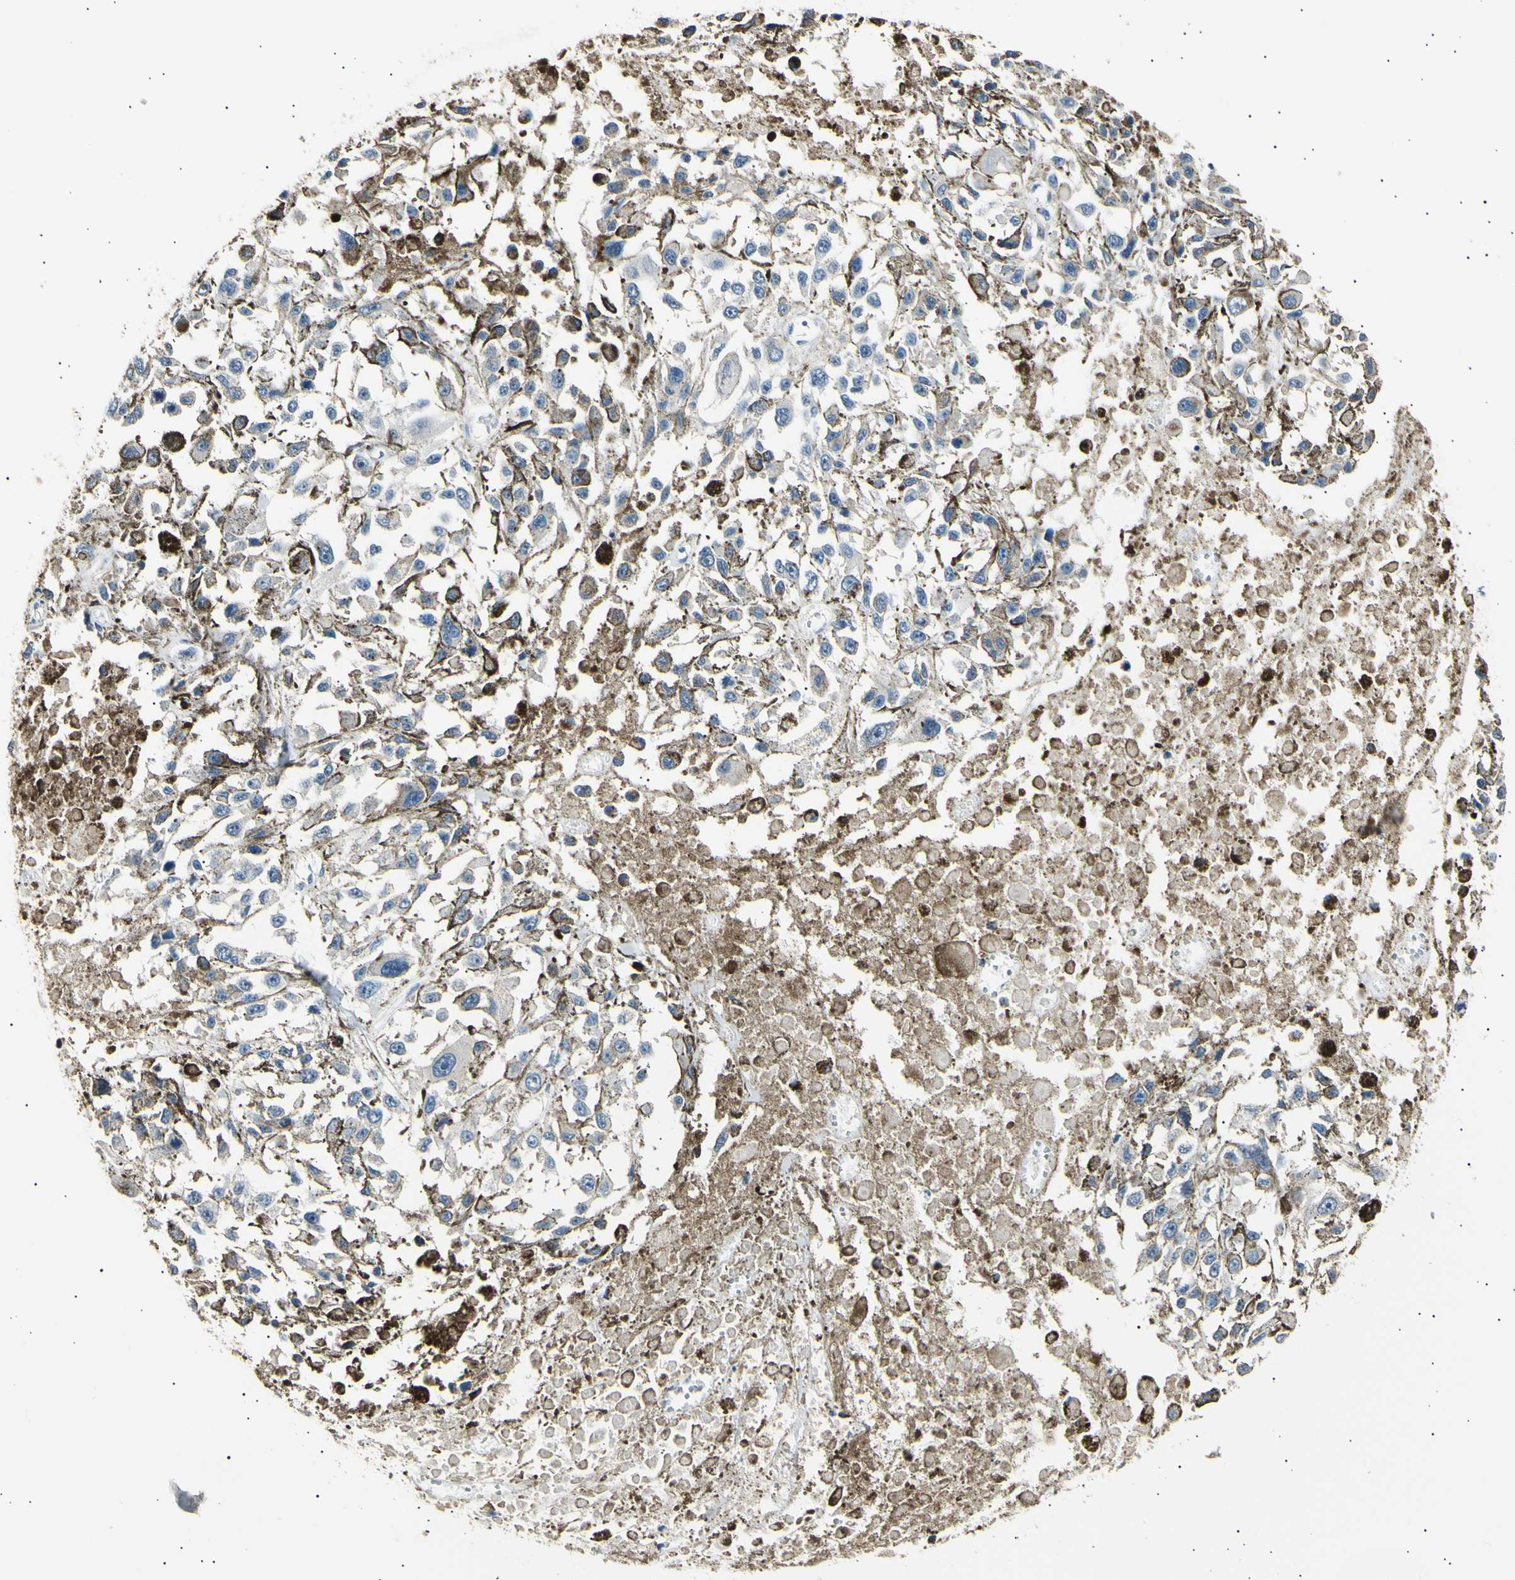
{"staining": {"intensity": "negative", "quantity": "none", "location": "none"}, "tissue": "melanoma", "cell_type": "Tumor cells", "image_type": "cancer", "snomed": [{"axis": "morphology", "description": "Malignant melanoma, Metastatic site"}, {"axis": "topography", "description": "Lymph node"}], "caption": "Tumor cells are negative for brown protein staining in melanoma.", "gene": "LDLR", "patient": {"sex": "male", "age": 59}}